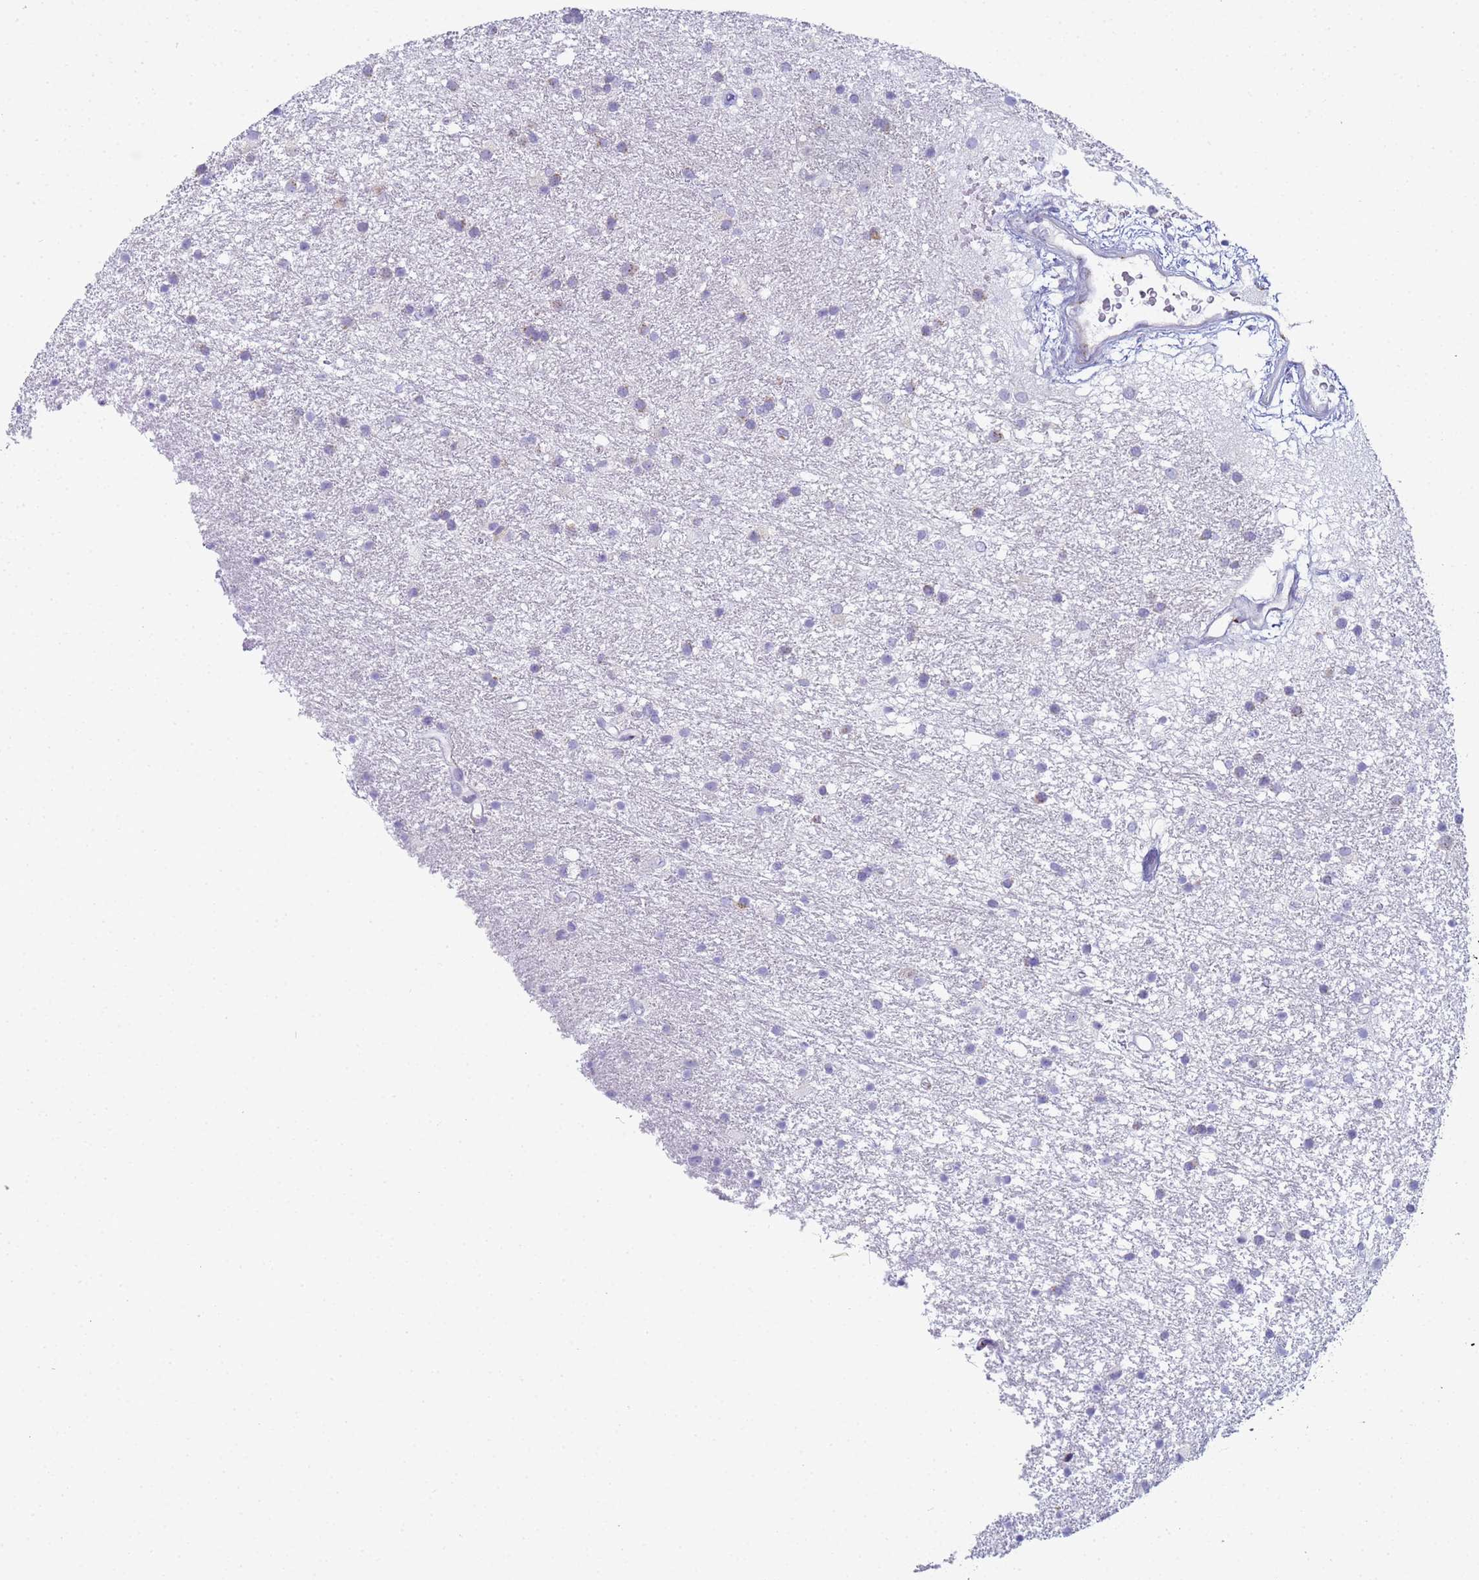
{"staining": {"intensity": "negative", "quantity": "none", "location": "none"}, "tissue": "glioma", "cell_type": "Tumor cells", "image_type": "cancer", "snomed": [{"axis": "morphology", "description": "Glioma, malignant, High grade"}, {"axis": "topography", "description": "Brain"}], "caption": "Immunohistochemistry micrograph of neoplastic tissue: human glioma stained with DAB demonstrates no significant protein positivity in tumor cells.", "gene": "CR1", "patient": {"sex": "male", "age": 77}}